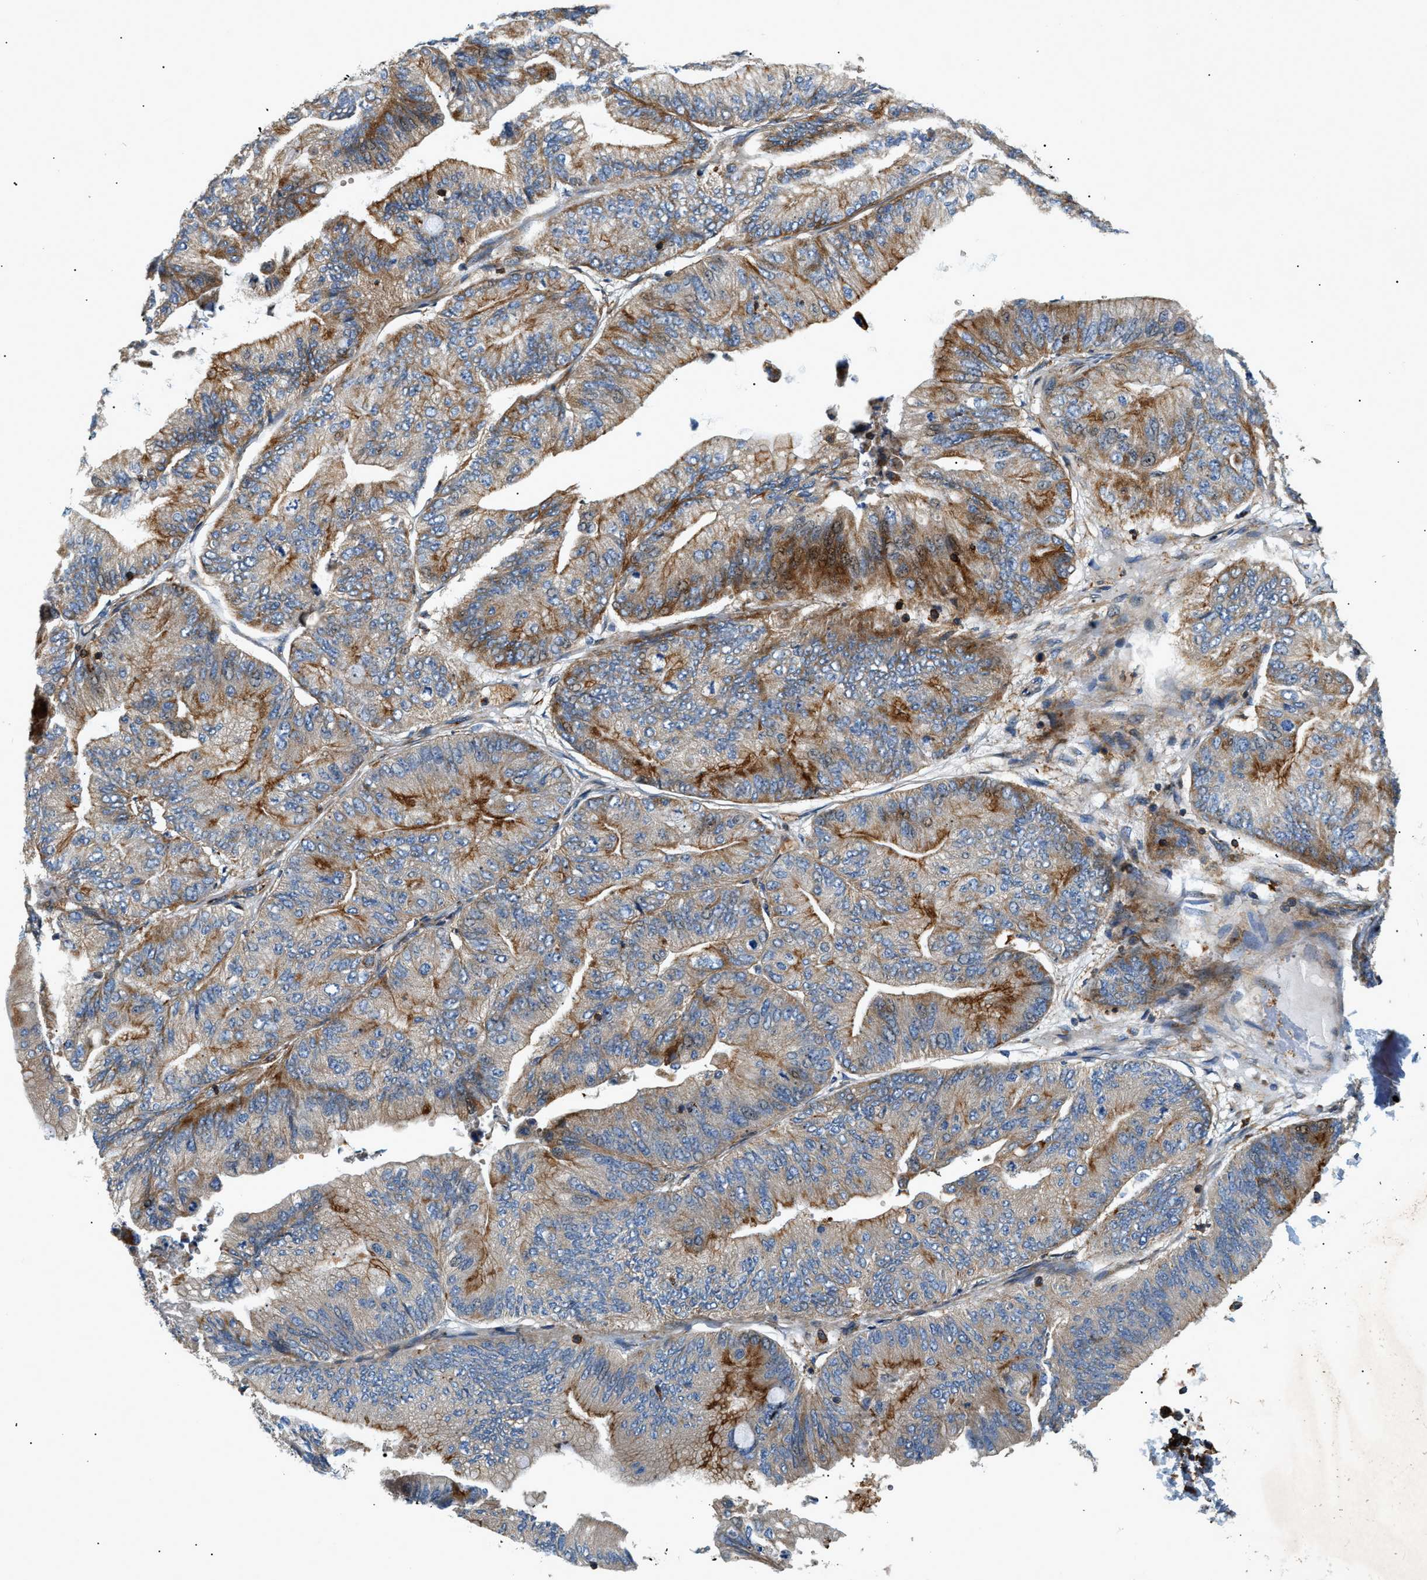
{"staining": {"intensity": "moderate", "quantity": "25%-75%", "location": "cytoplasmic/membranous"}, "tissue": "ovarian cancer", "cell_type": "Tumor cells", "image_type": "cancer", "snomed": [{"axis": "morphology", "description": "Cystadenocarcinoma, mucinous, NOS"}, {"axis": "topography", "description": "Ovary"}], "caption": "An image of mucinous cystadenocarcinoma (ovarian) stained for a protein shows moderate cytoplasmic/membranous brown staining in tumor cells.", "gene": "DHODH", "patient": {"sex": "female", "age": 61}}